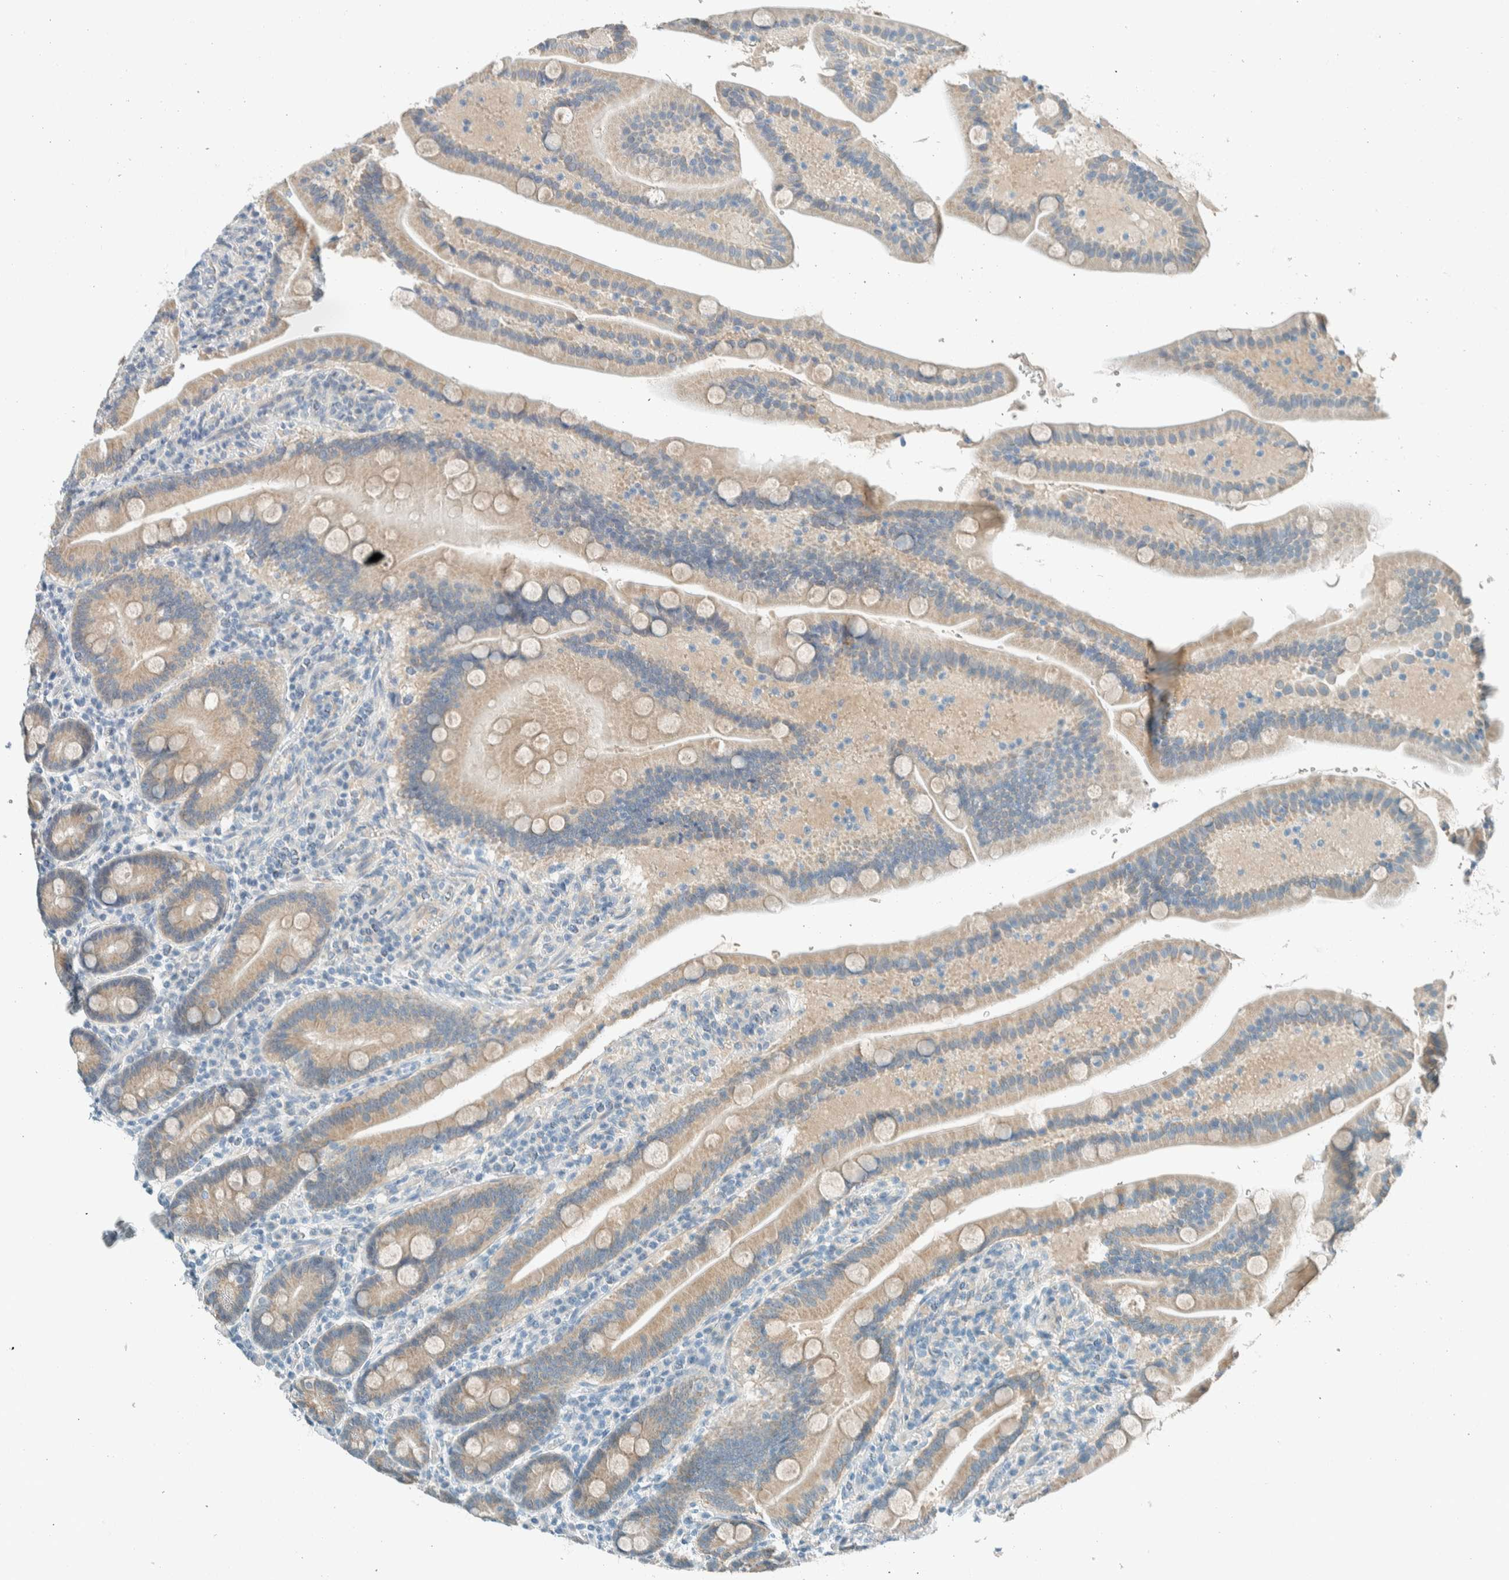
{"staining": {"intensity": "weak", "quantity": ">75%", "location": "cytoplasmic/membranous"}, "tissue": "duodenum", "cell_type": "Glandular cells", "image_type": "normal", "snomed": [{"axis": "morphology", "description": "Normal tissue, NOS"}, {"axis": "topography", "description": "Duodenum"}], "caption": "A brown stain highlights weak cytoplasmic/membranous positivity of a protein in glandular cells of unremarkable duodenum.", "gene": "ALDH7A1", "patient": {"sex": "male", "age": 54}}